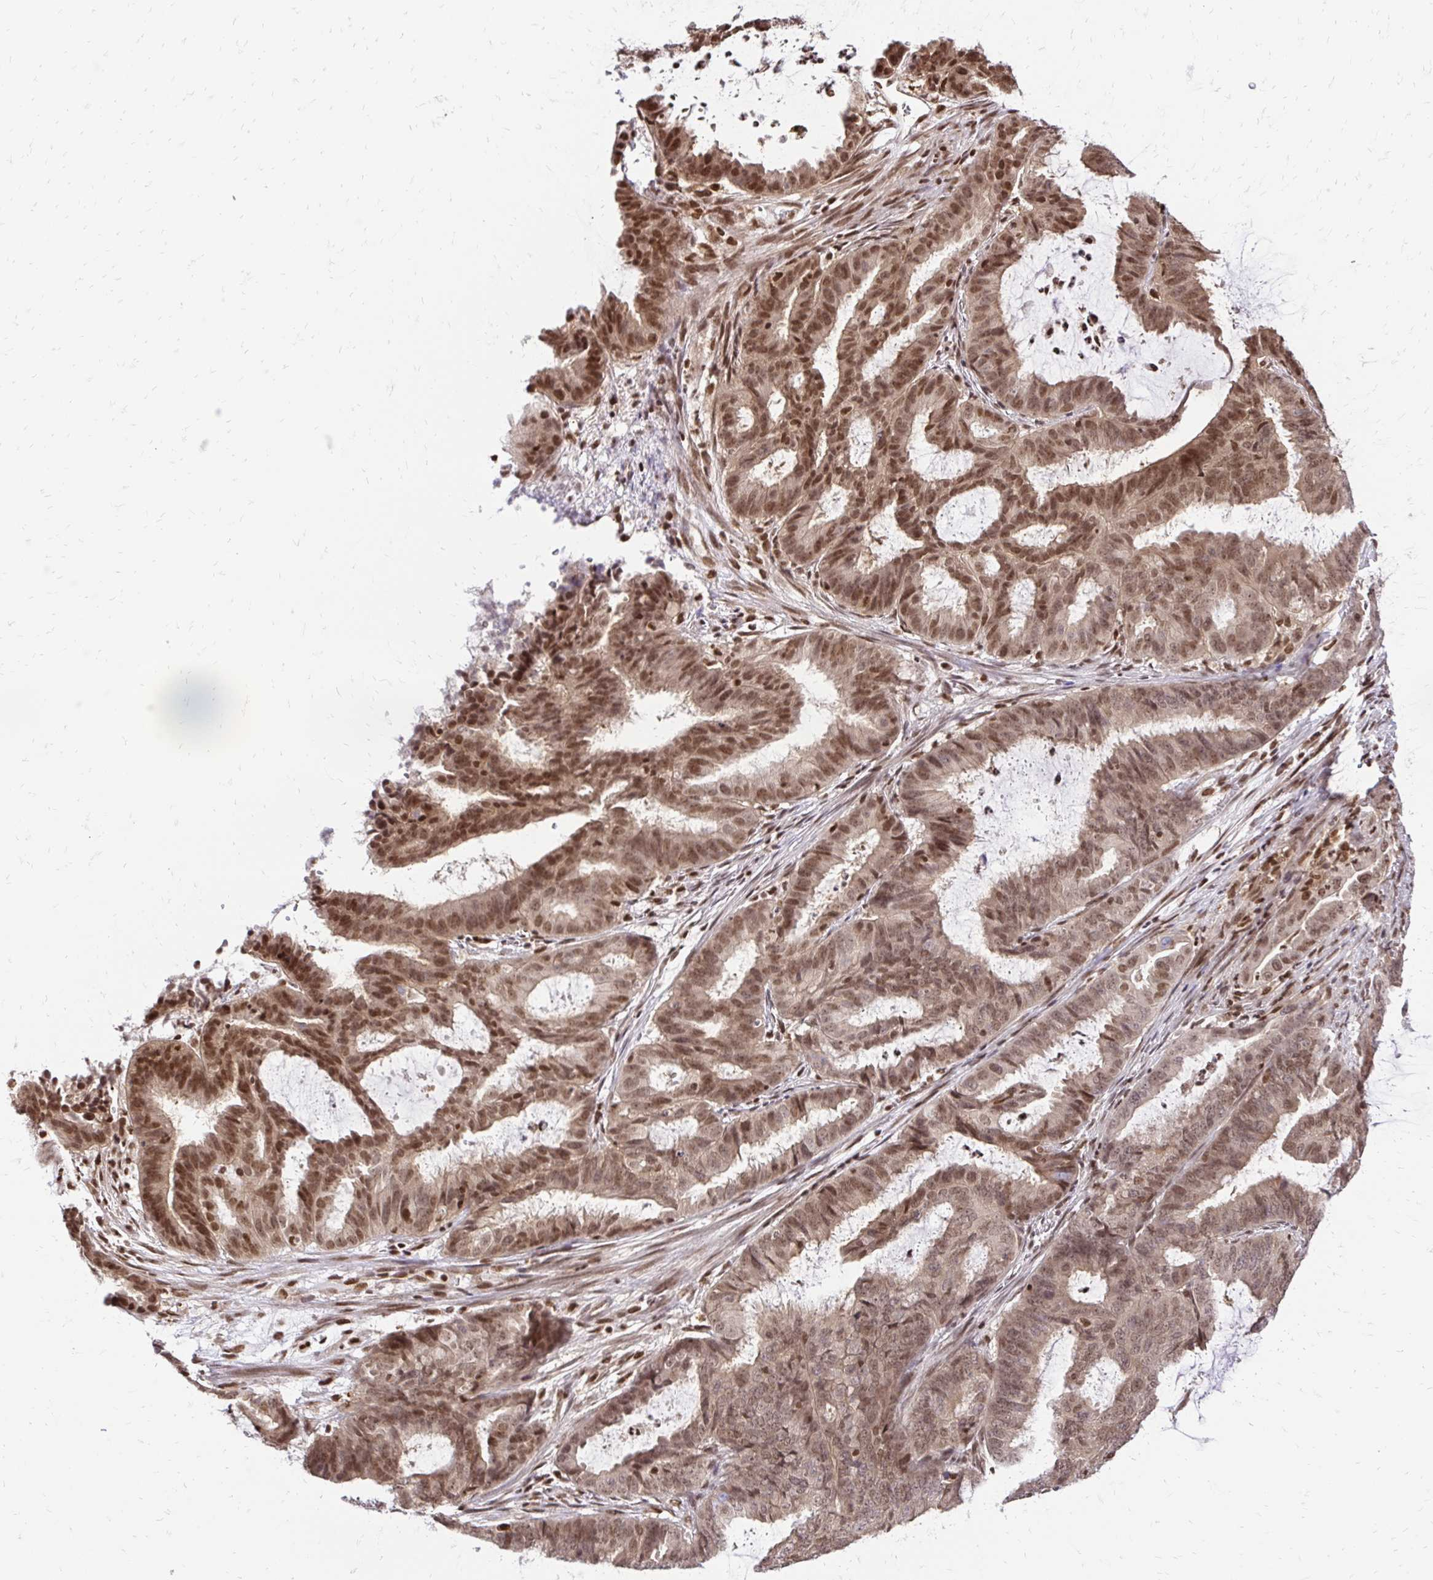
{"staining": {"intensity": "moderate", "quantity": ">75%", "location": "nuclear"}, "tissue": "endometrial cancer", "cell_type": "Tumor cells", "image_type": "cancer", "snomed": [{"axis": "morphology", "description": "Adenocarcinoma, NOS"}, {"axis": "topography", "description": "Endometrium"}], "caption": "Protein expression analysis of human endometrial cancer reveals moderate nuclear expression in about >75% of tumor cells.", "gene": "GLYR1", "patient": {"sex": "female", "age": 51}}